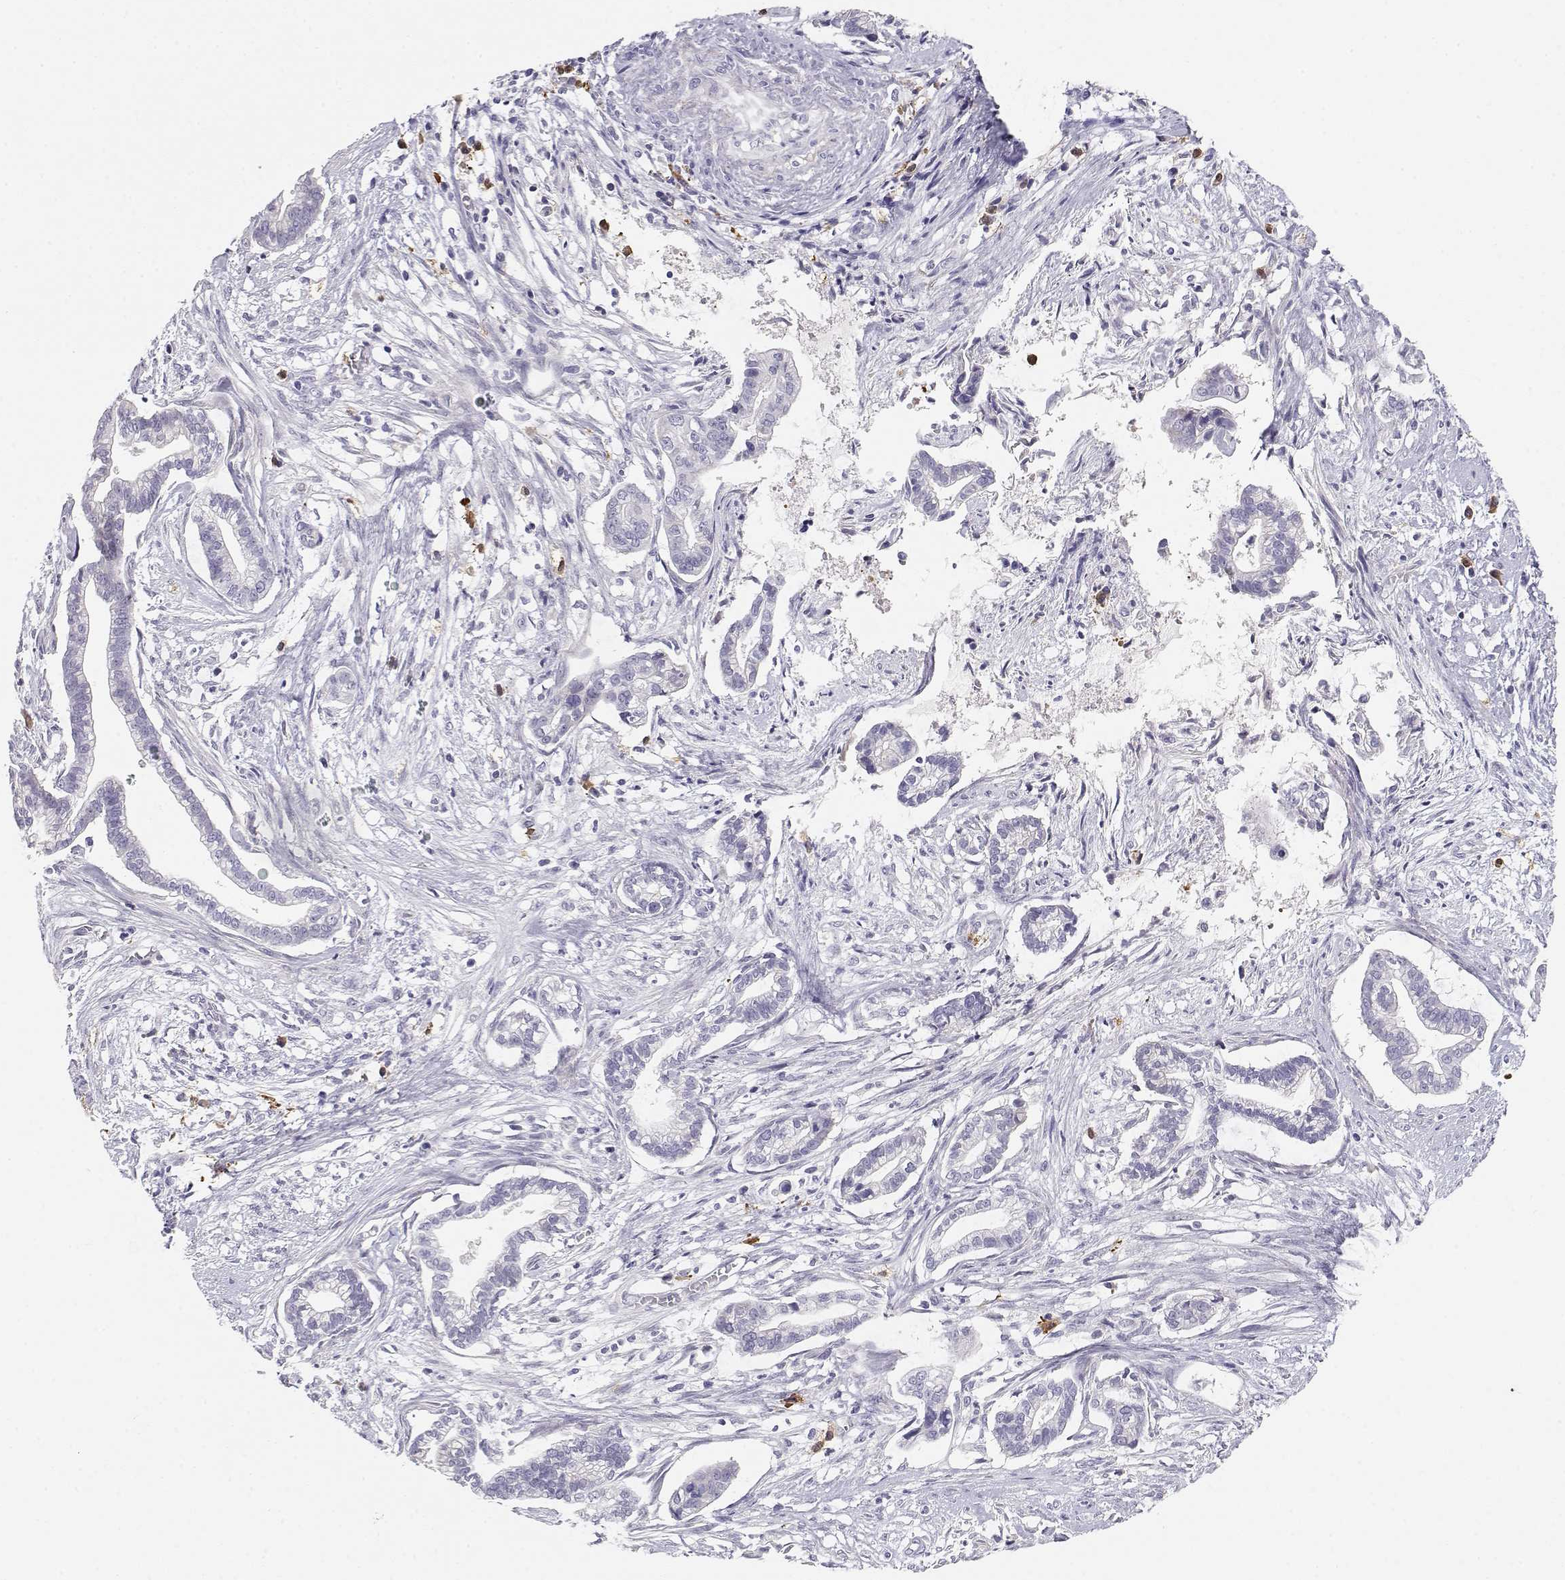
{"staining": {"intensity": "negative", "quantity": "none", "location": "none"}, "tissue": "cervical cancer", "cell_type": "Tumor cells", "image_type": "cancer", "snomed": [{"axis": "morphology", "description": "Adenocarcinoma, NOS"}, {"axis": "topography", "description": "Cervix"}], "caption": "The micrograph demonstrates no significant positivity in tumor cells of cervical cancer.", "gene": "CDHR1", "patient": {"sex": "female", "age": 62}}